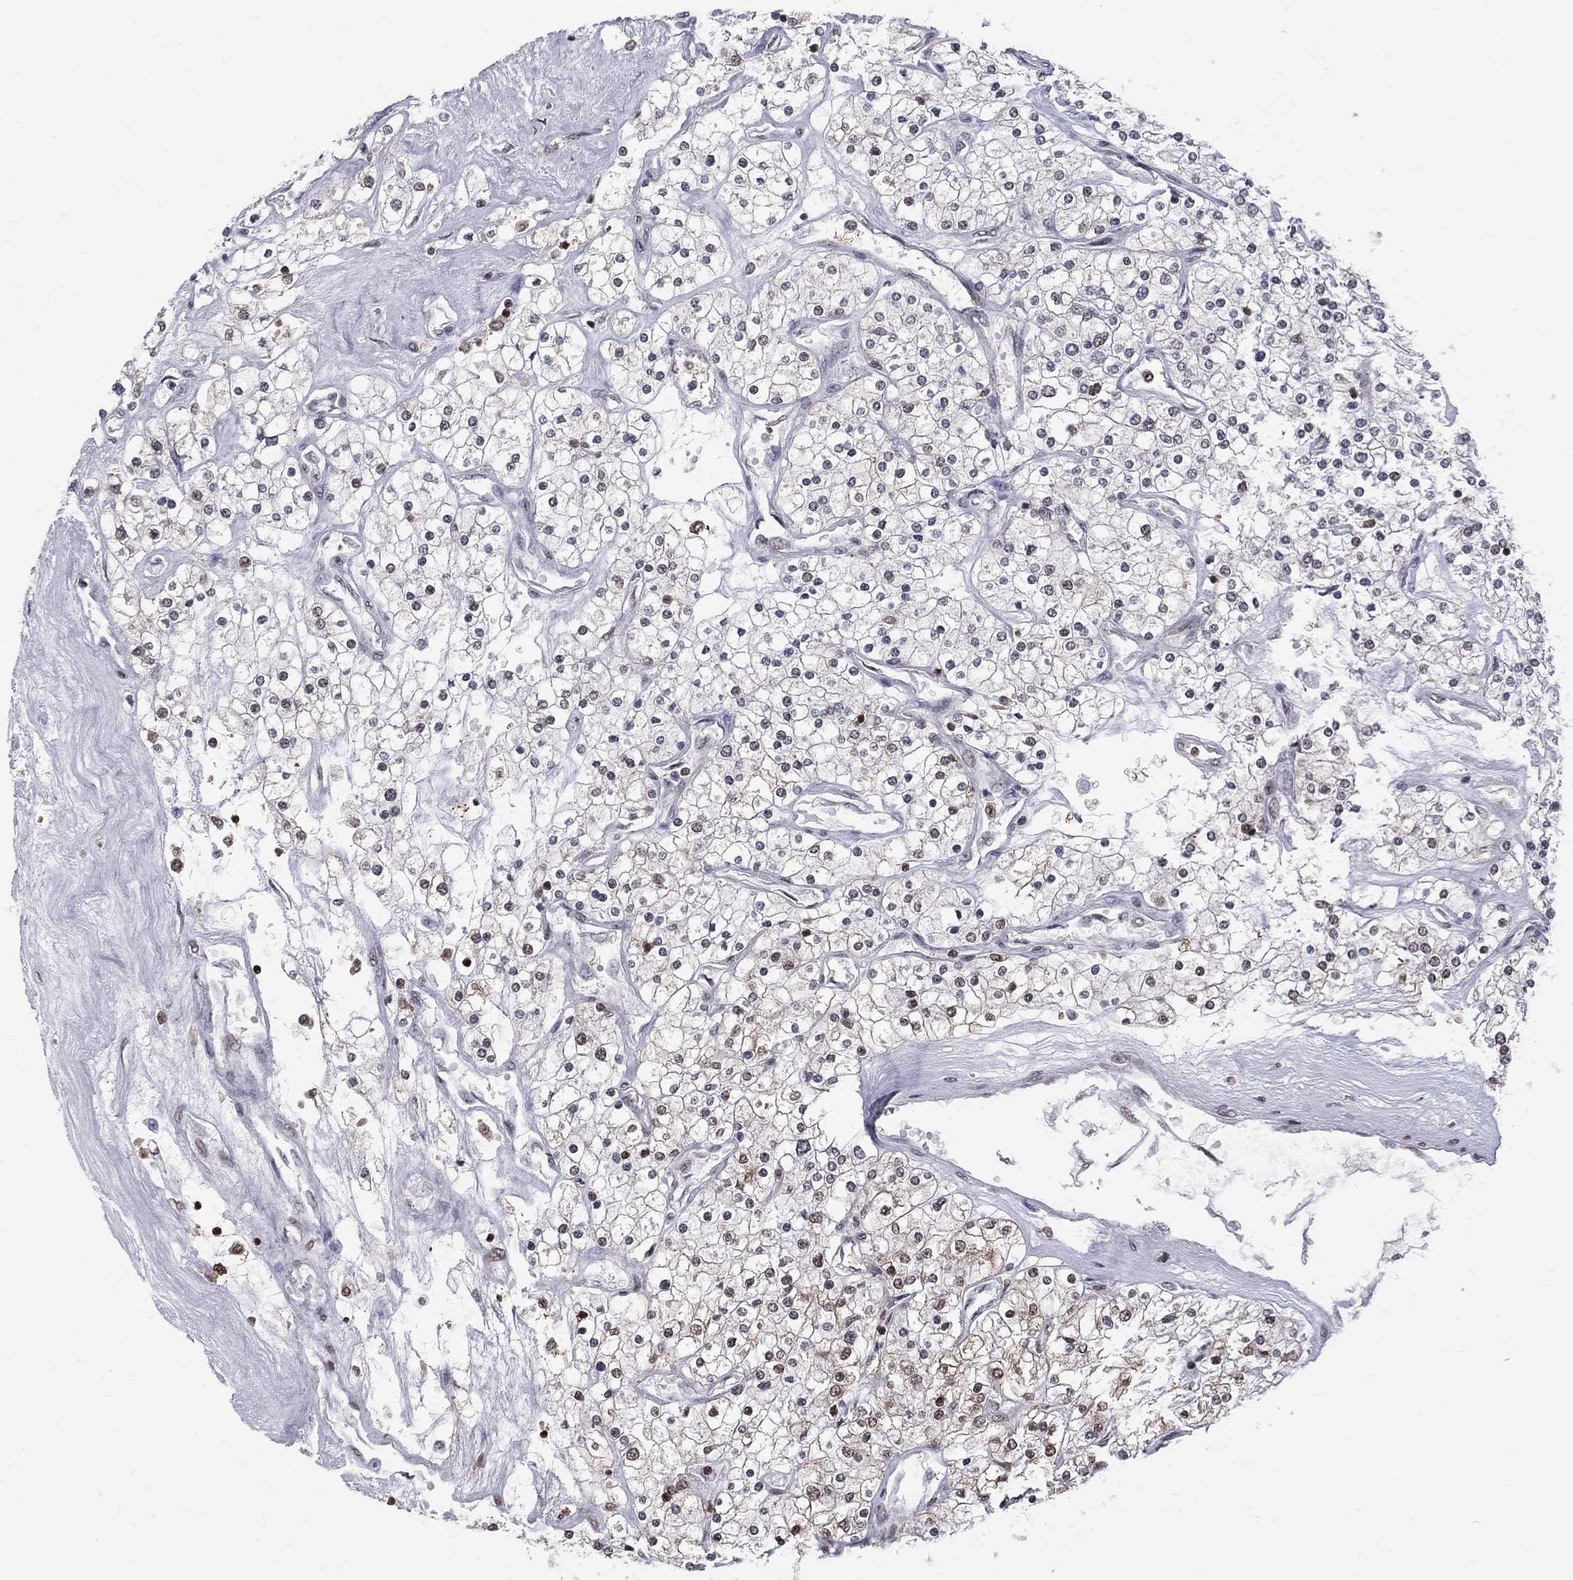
{"staining": {"intensity": "negative", "quantity": "none", "location": "none"}, "tissue": "renal cancer", "cell_type": "Tumor cells", "image_type": "cancer", "snomed": [{"axis": "morphology", "description": "Adenocarcinoma, NOS"}, {"axis": "topography", "description": "Kidney"}], "caption": "This is a photomicrograph of immunohistochemistry staining of renal cancer, which shows no staining in tumor cells.", "gene": "RFWD3", "patient": {"sex": "male", "age": 80}}